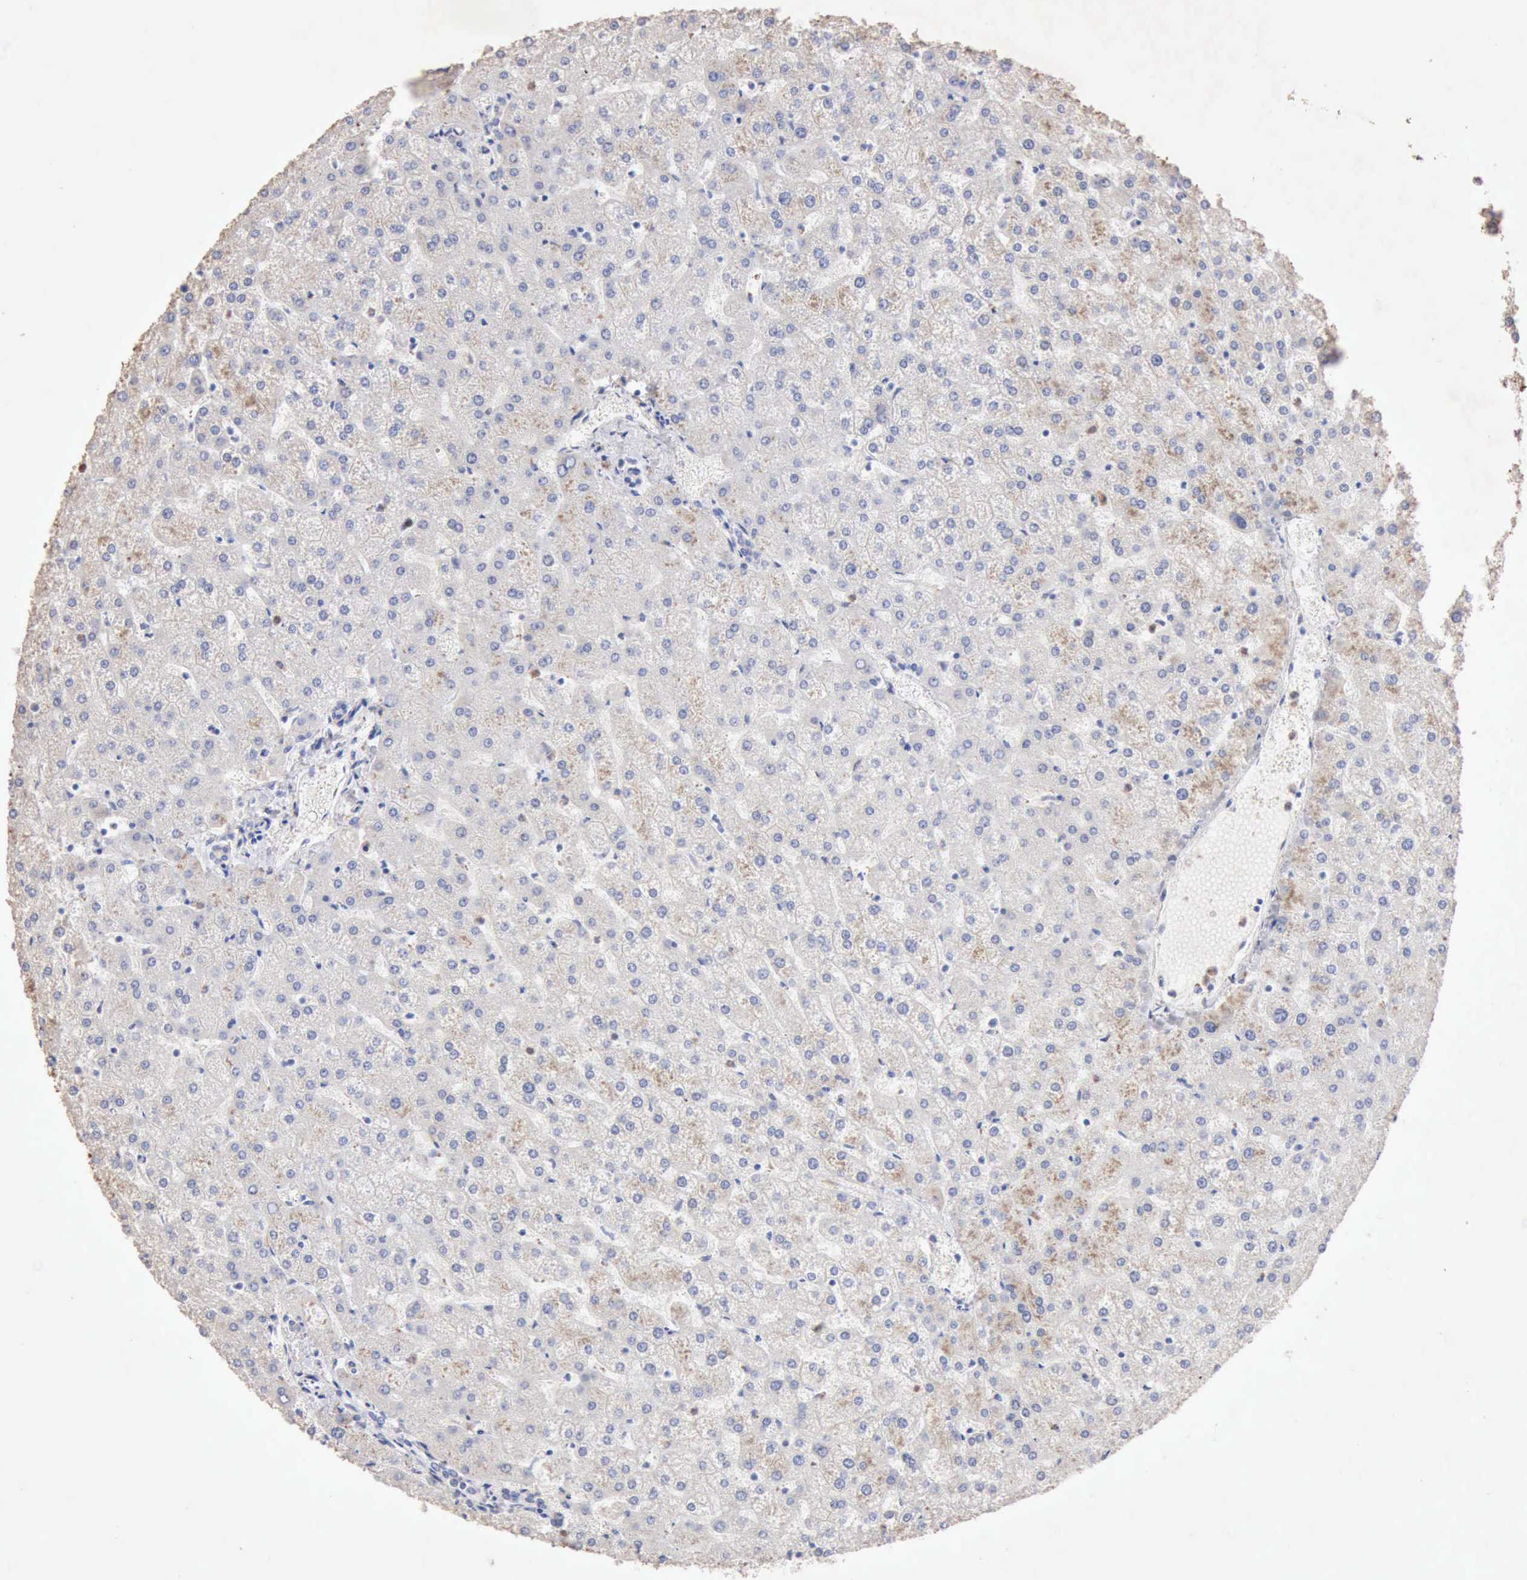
{"staining": {"intensity": "negative", "quantity": "none", "location": "none"}, "tissue": "liver", "cell_type": "Cholangiocytes", "image_type": "normal", "snomed": [{"axis": "morphology", "description": "Normal tissue, NOS"}, {"axis": "topography", "description": "Liver"}], "caption": "This is a image of immunohistochemistry (IHC) staining of normal liver, which shows no expression in cholangiocytes. (DAB immunohistochemistry (IHC) with hematoxylin counter stain).", "gene": "KRT6B", "patient": {"sex": "female", "age": 32}}